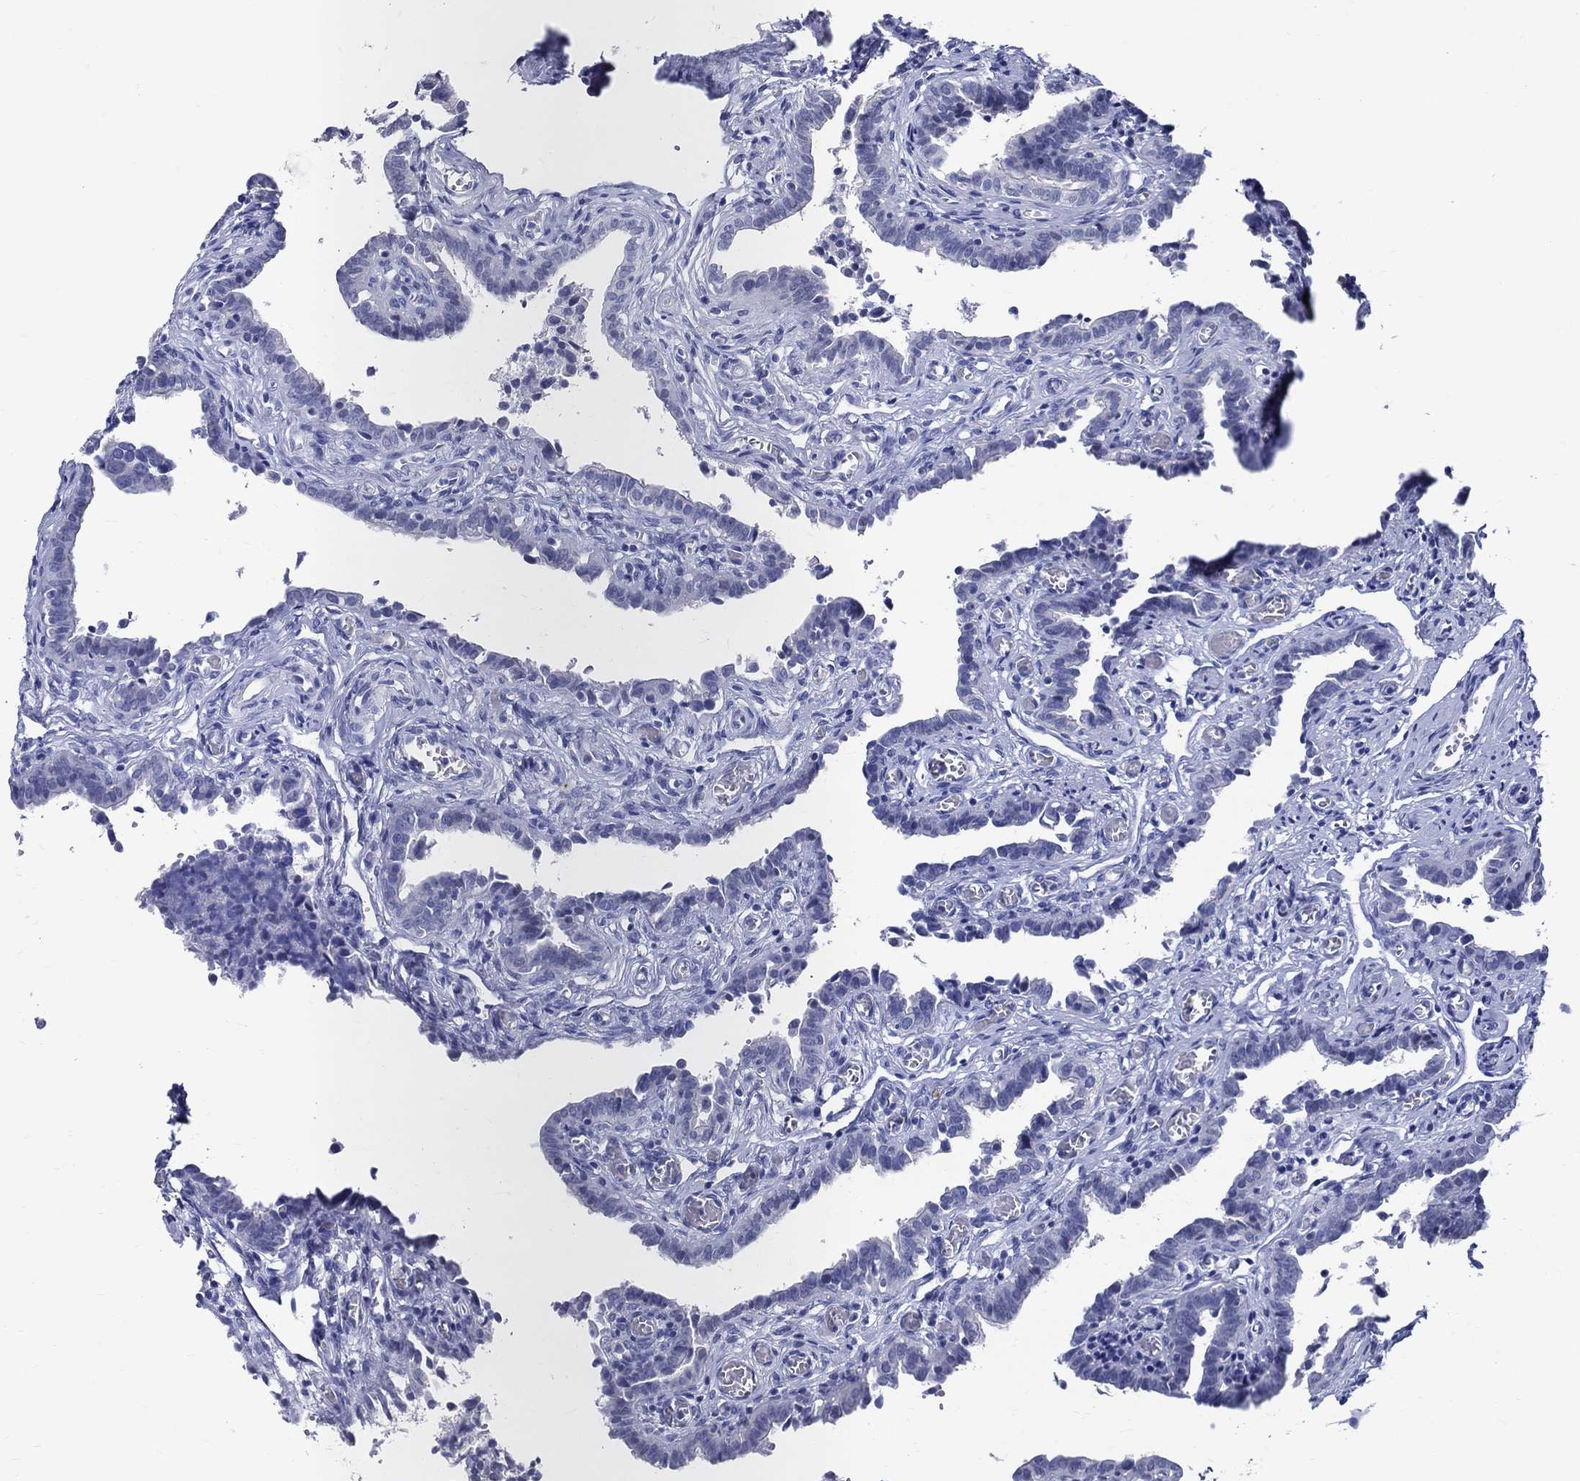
{"staining": {"intensity": "negative", "quantity": "none", "location": "none"}, "tissue": "fallopian tube", "cell_type": "Glandular cells", "image_type": "normal", "snomed": [{"axis": "morphology", "description": "Normal tissue, NOS"}, {"axis": "morphology", "description": "Carcinoma, endometroid"}, {"axis": "topography", "description": "Fallopian tube"}, {"axis": "topography", "description": "Ovary"}], "caption": "Glandular cells are negative for protein expression in unremarkable human fallopian tube. (Brightfield microscopy of DAB IHC at high magnification).", "gene": "BSPRY", "patient": {"sex": "female", "age": 42}}